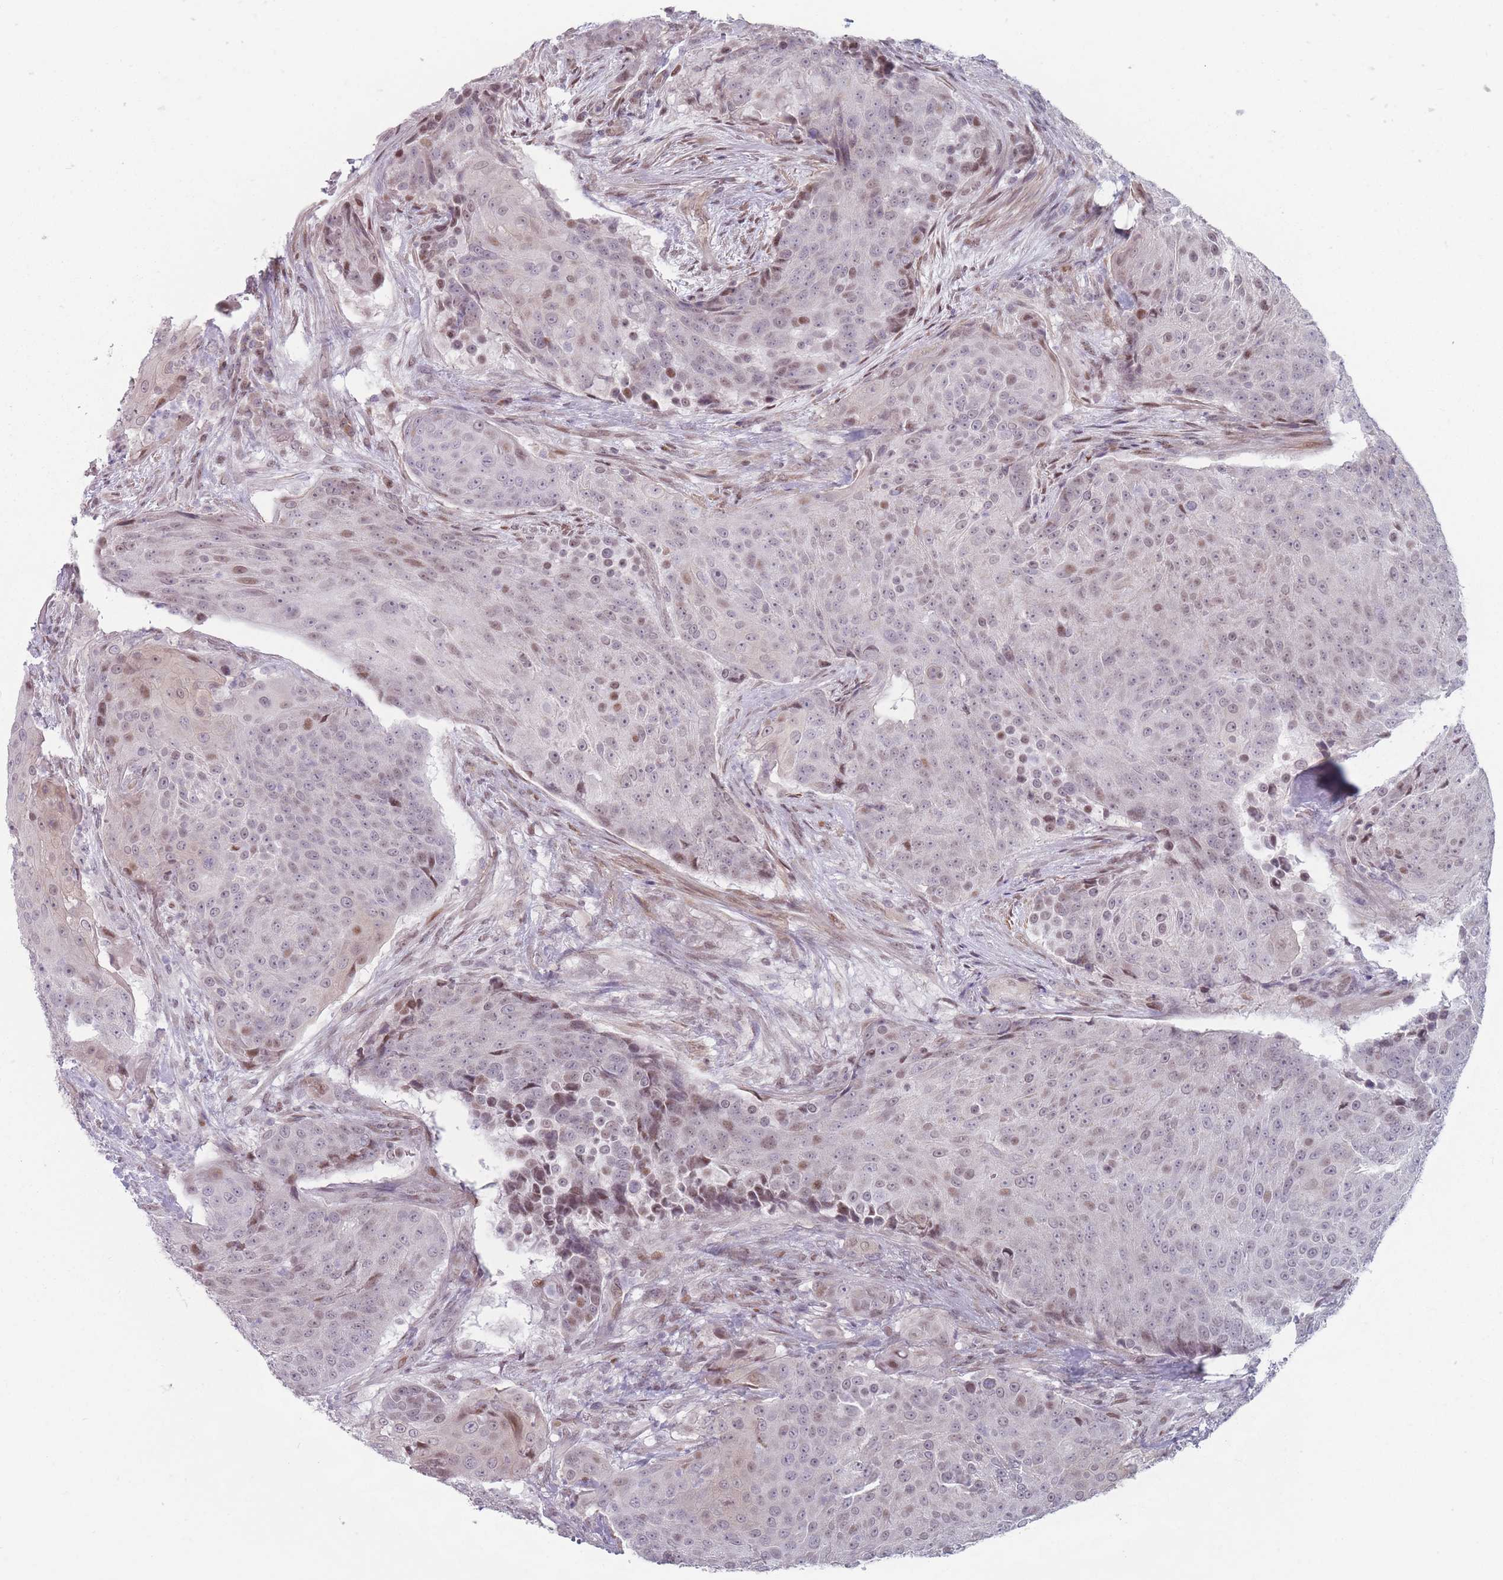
{"staining": {"intensity": "weak", "quantity": "25%-75%", "location": "nuclear"}, "tissue": "urothelial cancer", "cell_type": "Tumor cells", "image_type": "cancer", "snomed": [{"axis": "morphology", "description": "Urothelial carcinoma, High grade"}, {"axis": "topography", "description": "Urinary bladder"}], "caption": "Protein staining of urothelial cancer tissue reveals weak nuclear expression in about 25%-75% of tumor cells.", "gene": "SH3BGRL2", "patient": {"sex": "female", "age": 63}}